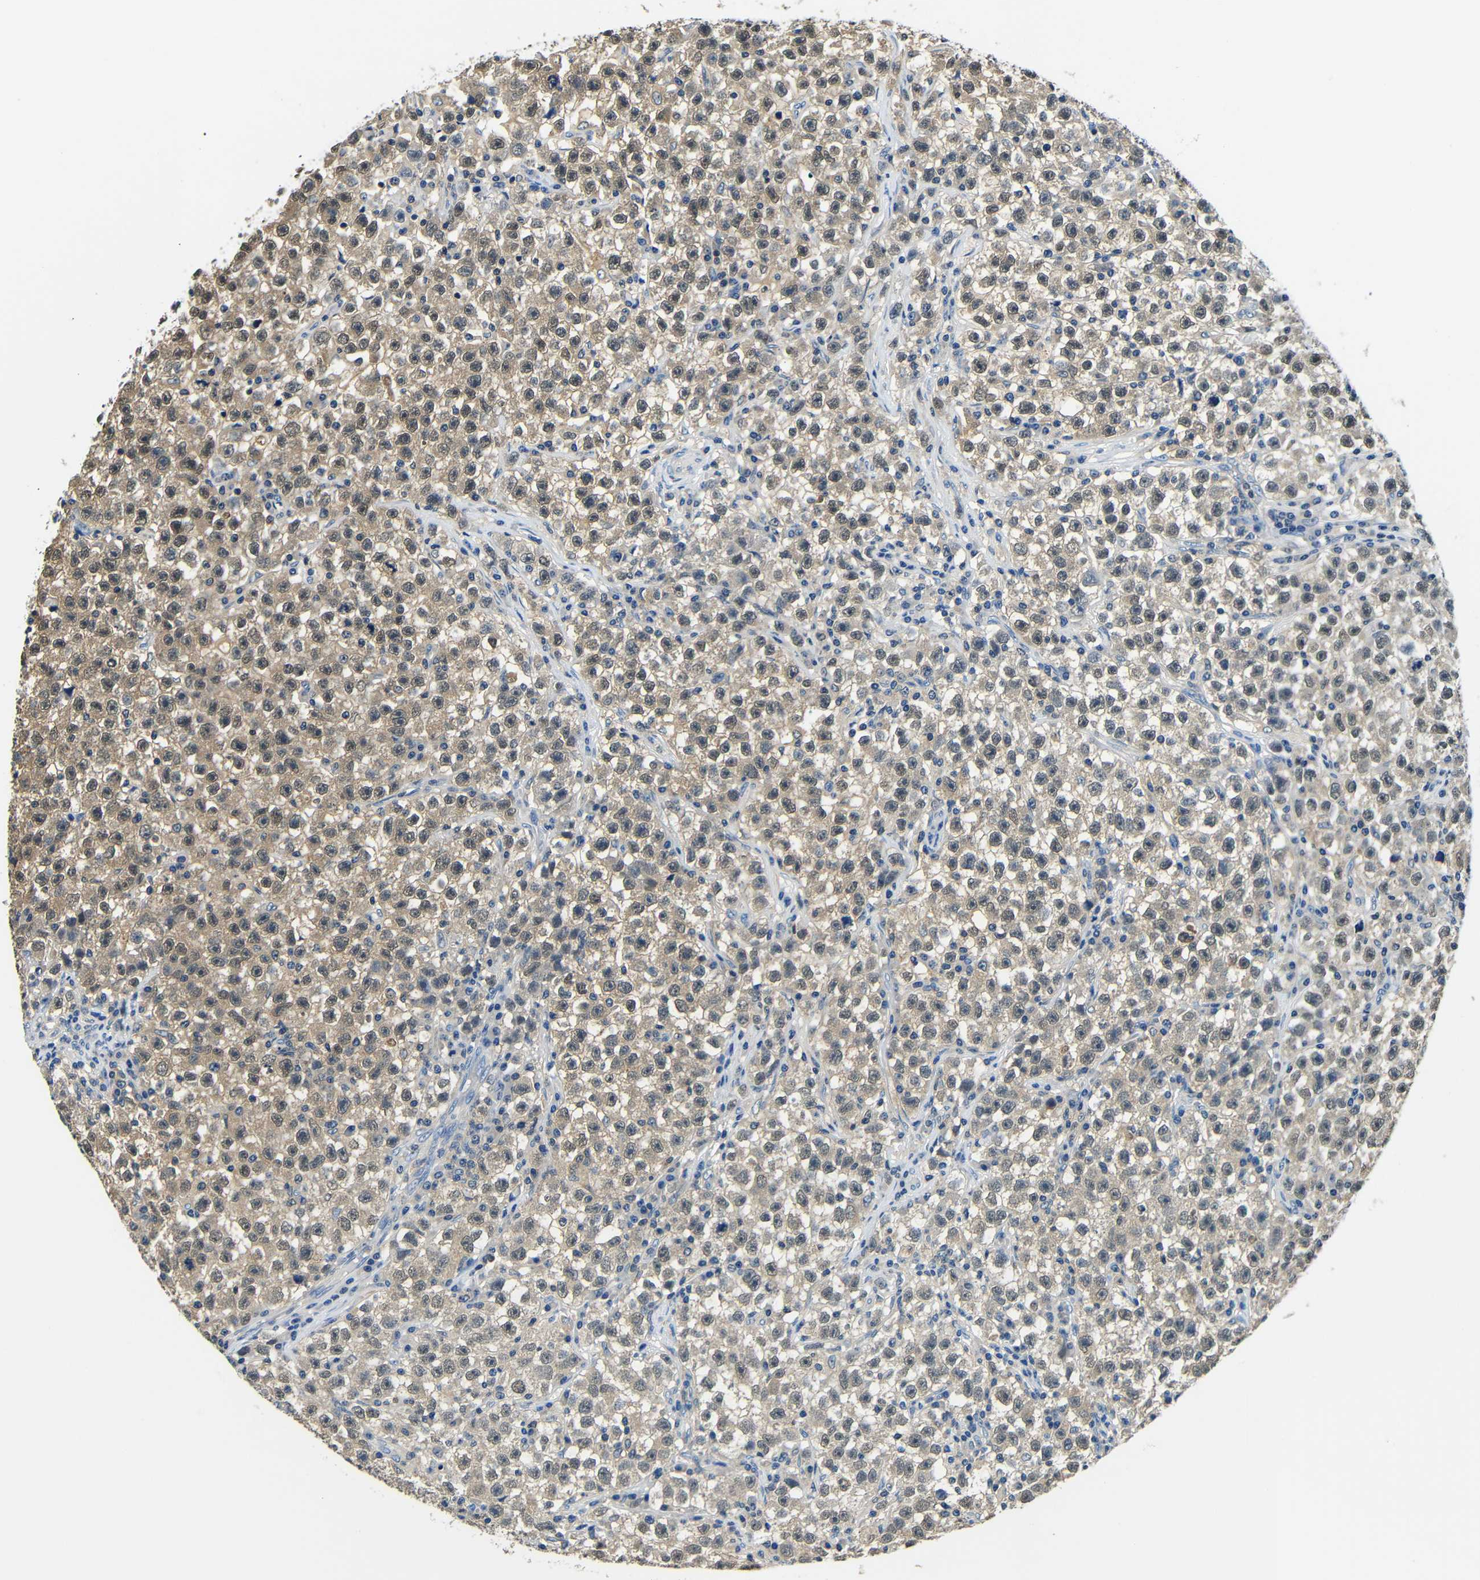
{"staining": {"intensity": "weak", "quantity": ">75%", "location": "cytoplasmic/membranous,nuclear"}, "tissue": "testis cancer", "cell_type": "Tumor cells", "image_type": "cancer", "snomed": [{"axis": "morphology", "description": "Seminoma, NOS"}, {"axis": "topography", "description": "Testis"}], "caption": "Immunohistochemical staining of human testis cancer (seminoma) demonstrates low levels of weak cytoplasmic/membranous and nuclear protein staining in about >75% of tumor cells.", "gene": "ADAP1", "patient": {"sex": "male", "age": 22}}